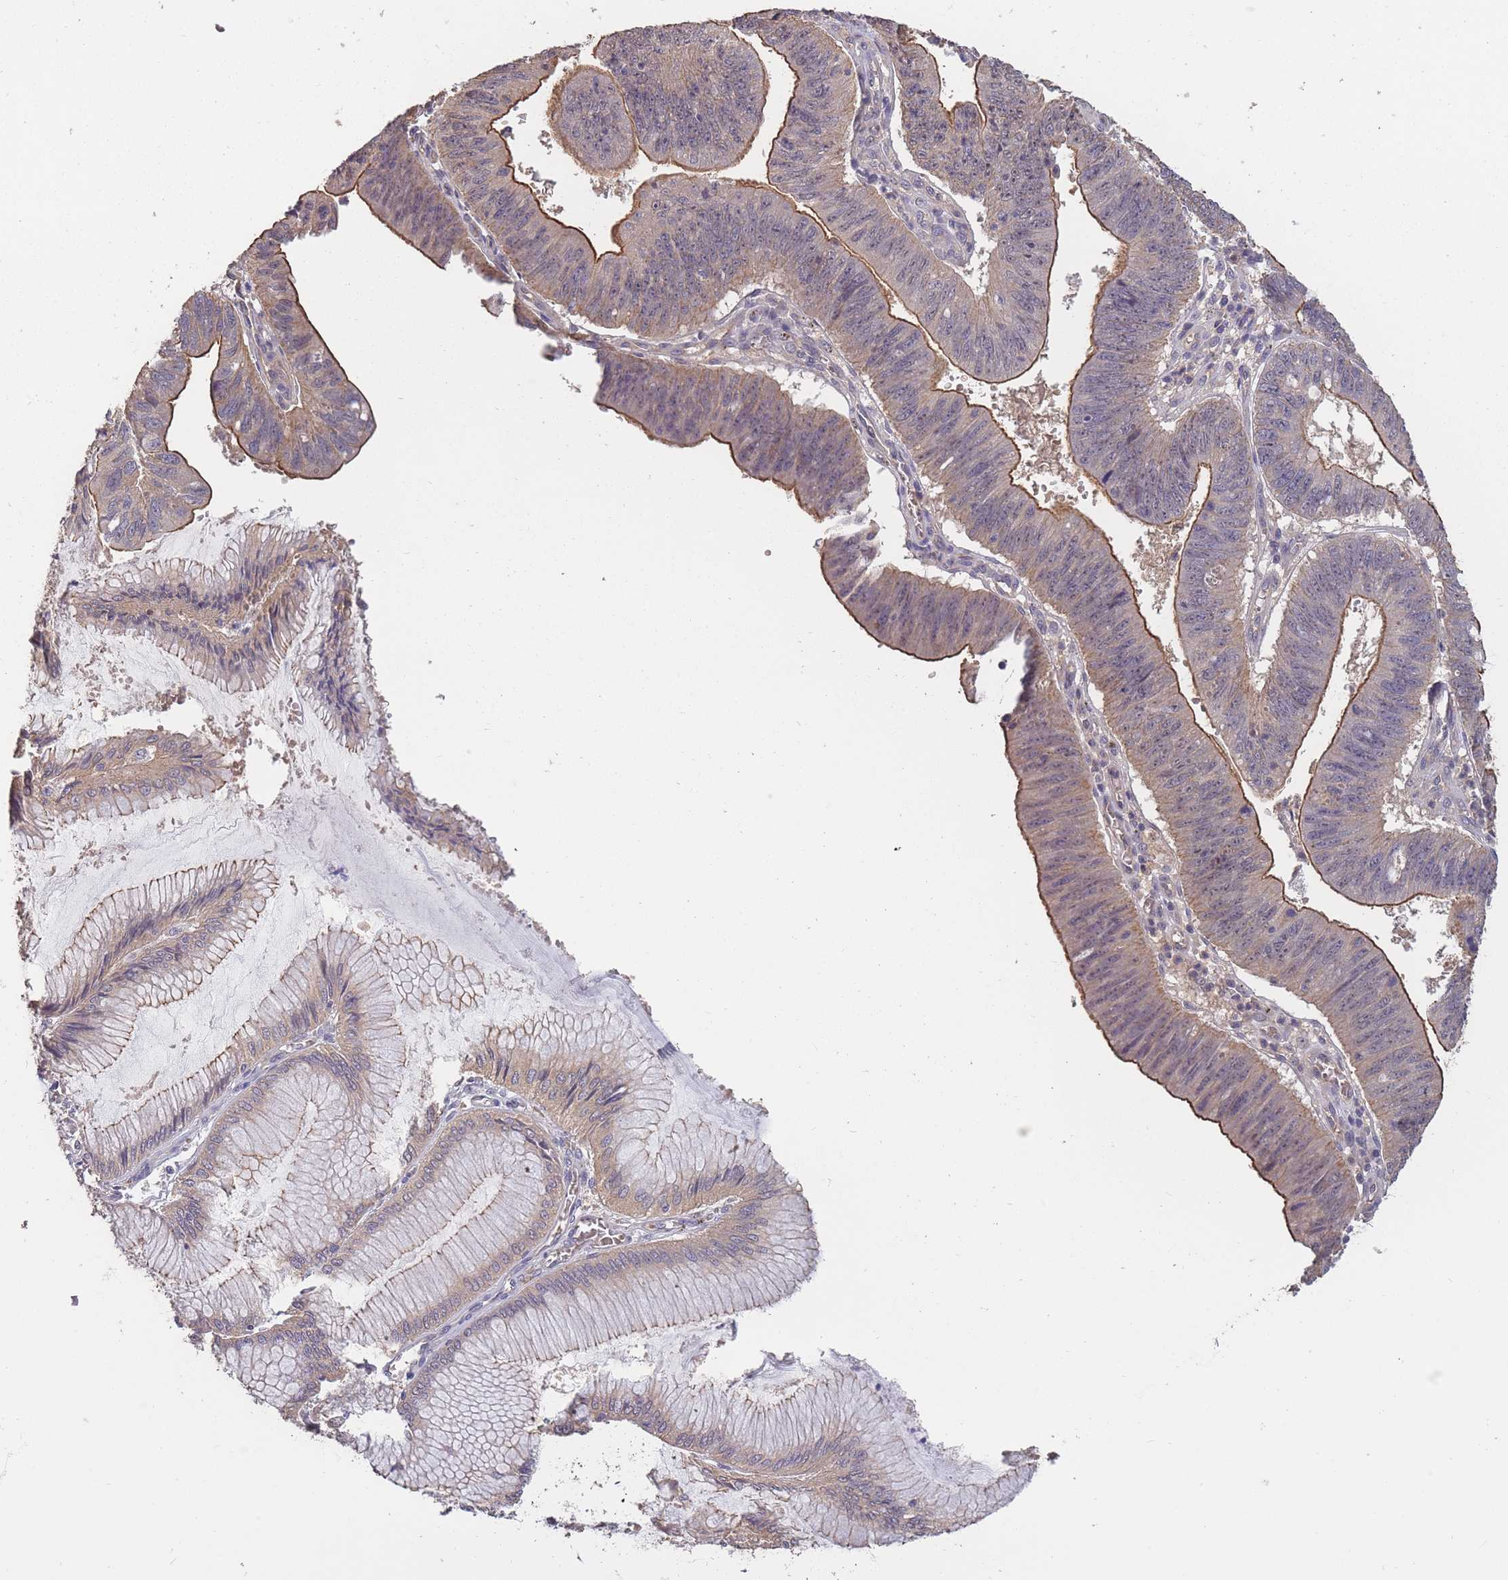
{"staining": {"intensity": "moderate", "quantity": "25%-75%", "location": "cytoplasmic/membranous"}, "tissue": "stomach cancer", "cell_type": "Tumor cells", "image_type": "cancer", "snomed": [{"axis": "morphology", "description": "Adenocarcinoma, NOS"}, {"axis": "topography", "description": "Stomach"}], "caption": "The photomicrograph demonstrates a brown stain indicating the presence of a protein in the cytoplasmic/membranous of tumor cells in stomach cancer (adenocarcinoma). Nuclei are stained in blue.", "gene": "KIAA1755", "patient": {"sex": "male", "age": 59}}